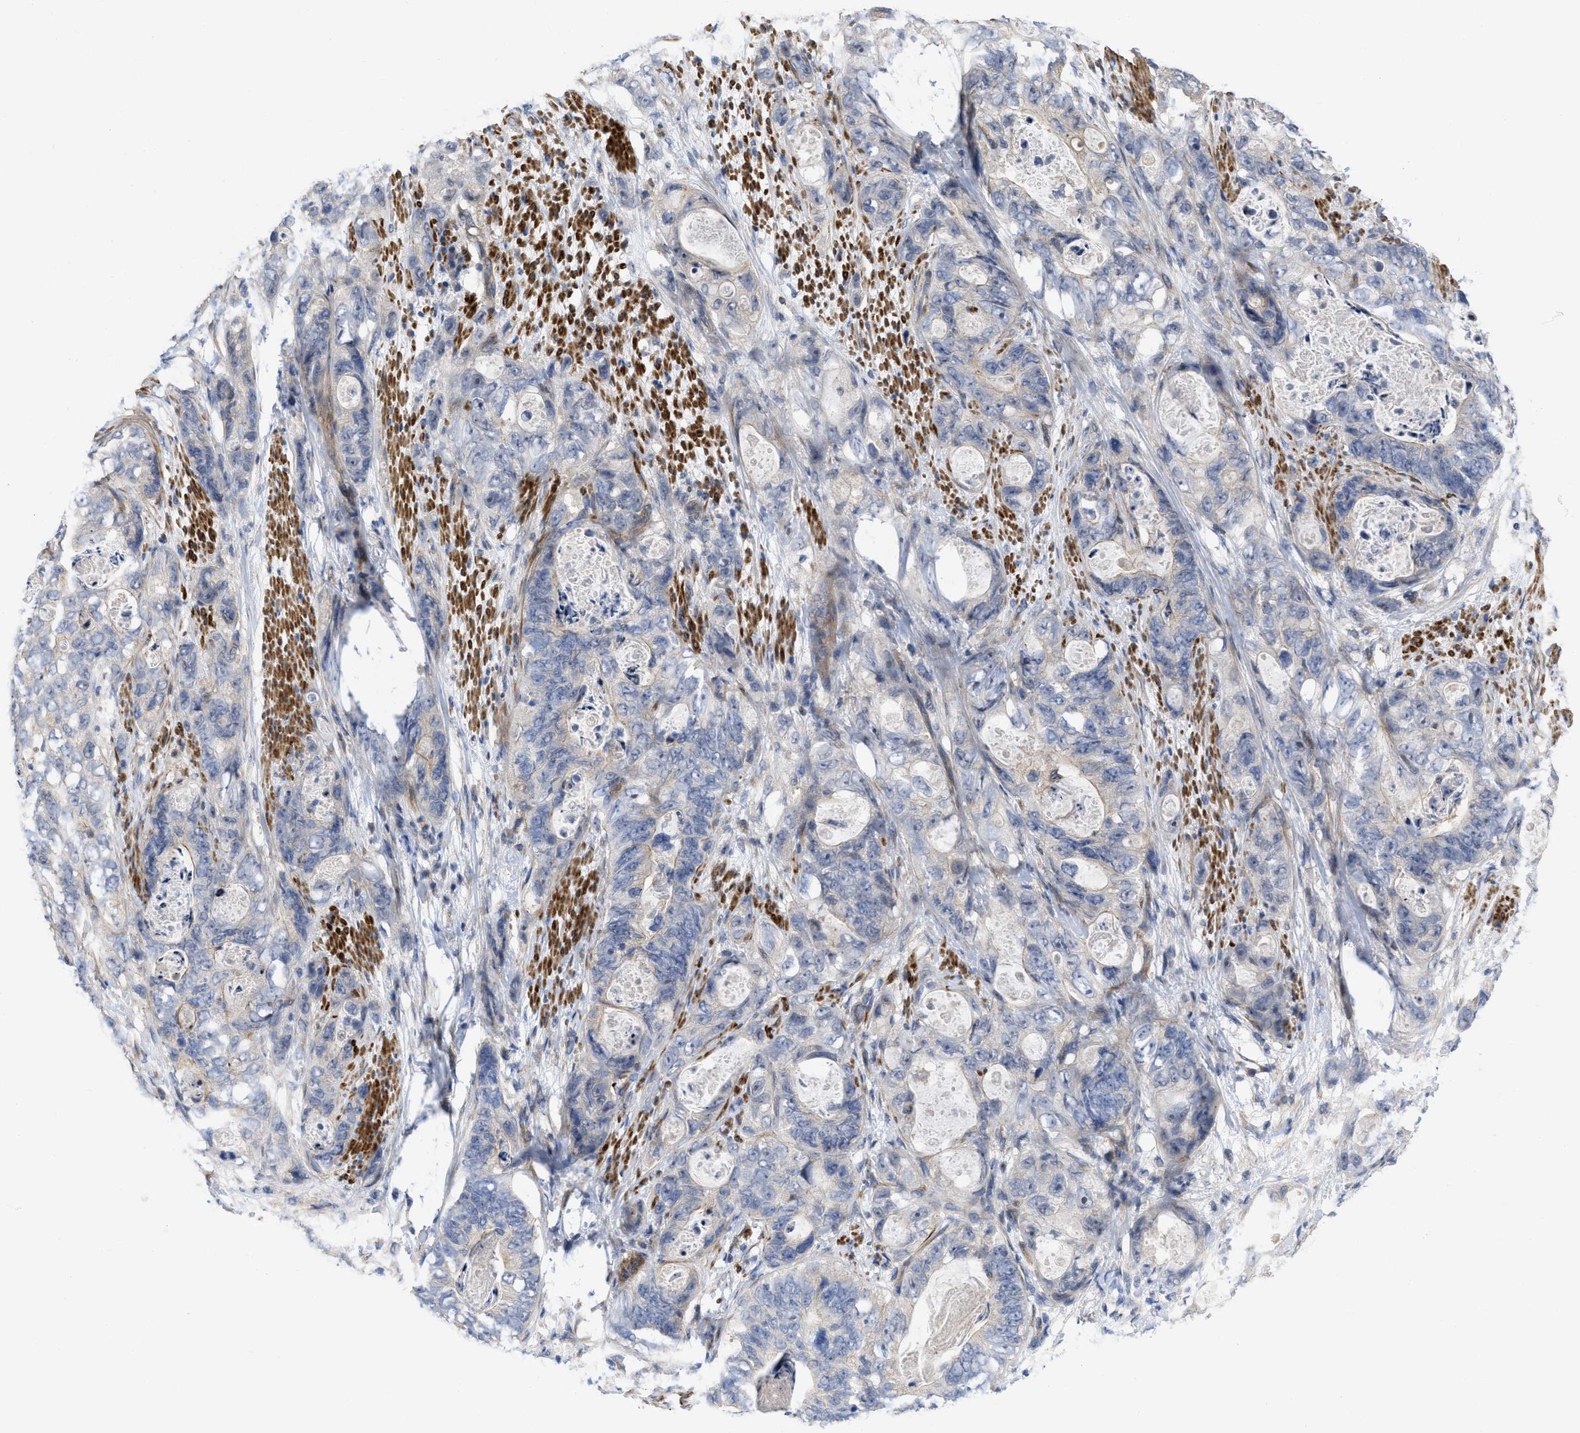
{"staining": {"intensity": "weak", "quantity": "<25%", "location": "cytoplasmic/membranous"}, "tissue": "stomach cancer", "cell_type": "Tumor cells", "image_type": "cancer", "snomed": [{"axis": "morphology", "description": "Adenocarcinoma, NOS"}, {"axis": "topography", "description": "Stomach"}], "caption": "Histopathology image shows no protein staining in tumor cells of adenocarcinoma (stomach) tissue.", "gene": "ARHGEF26", "patient": {"sex": "female", "age": 89}}